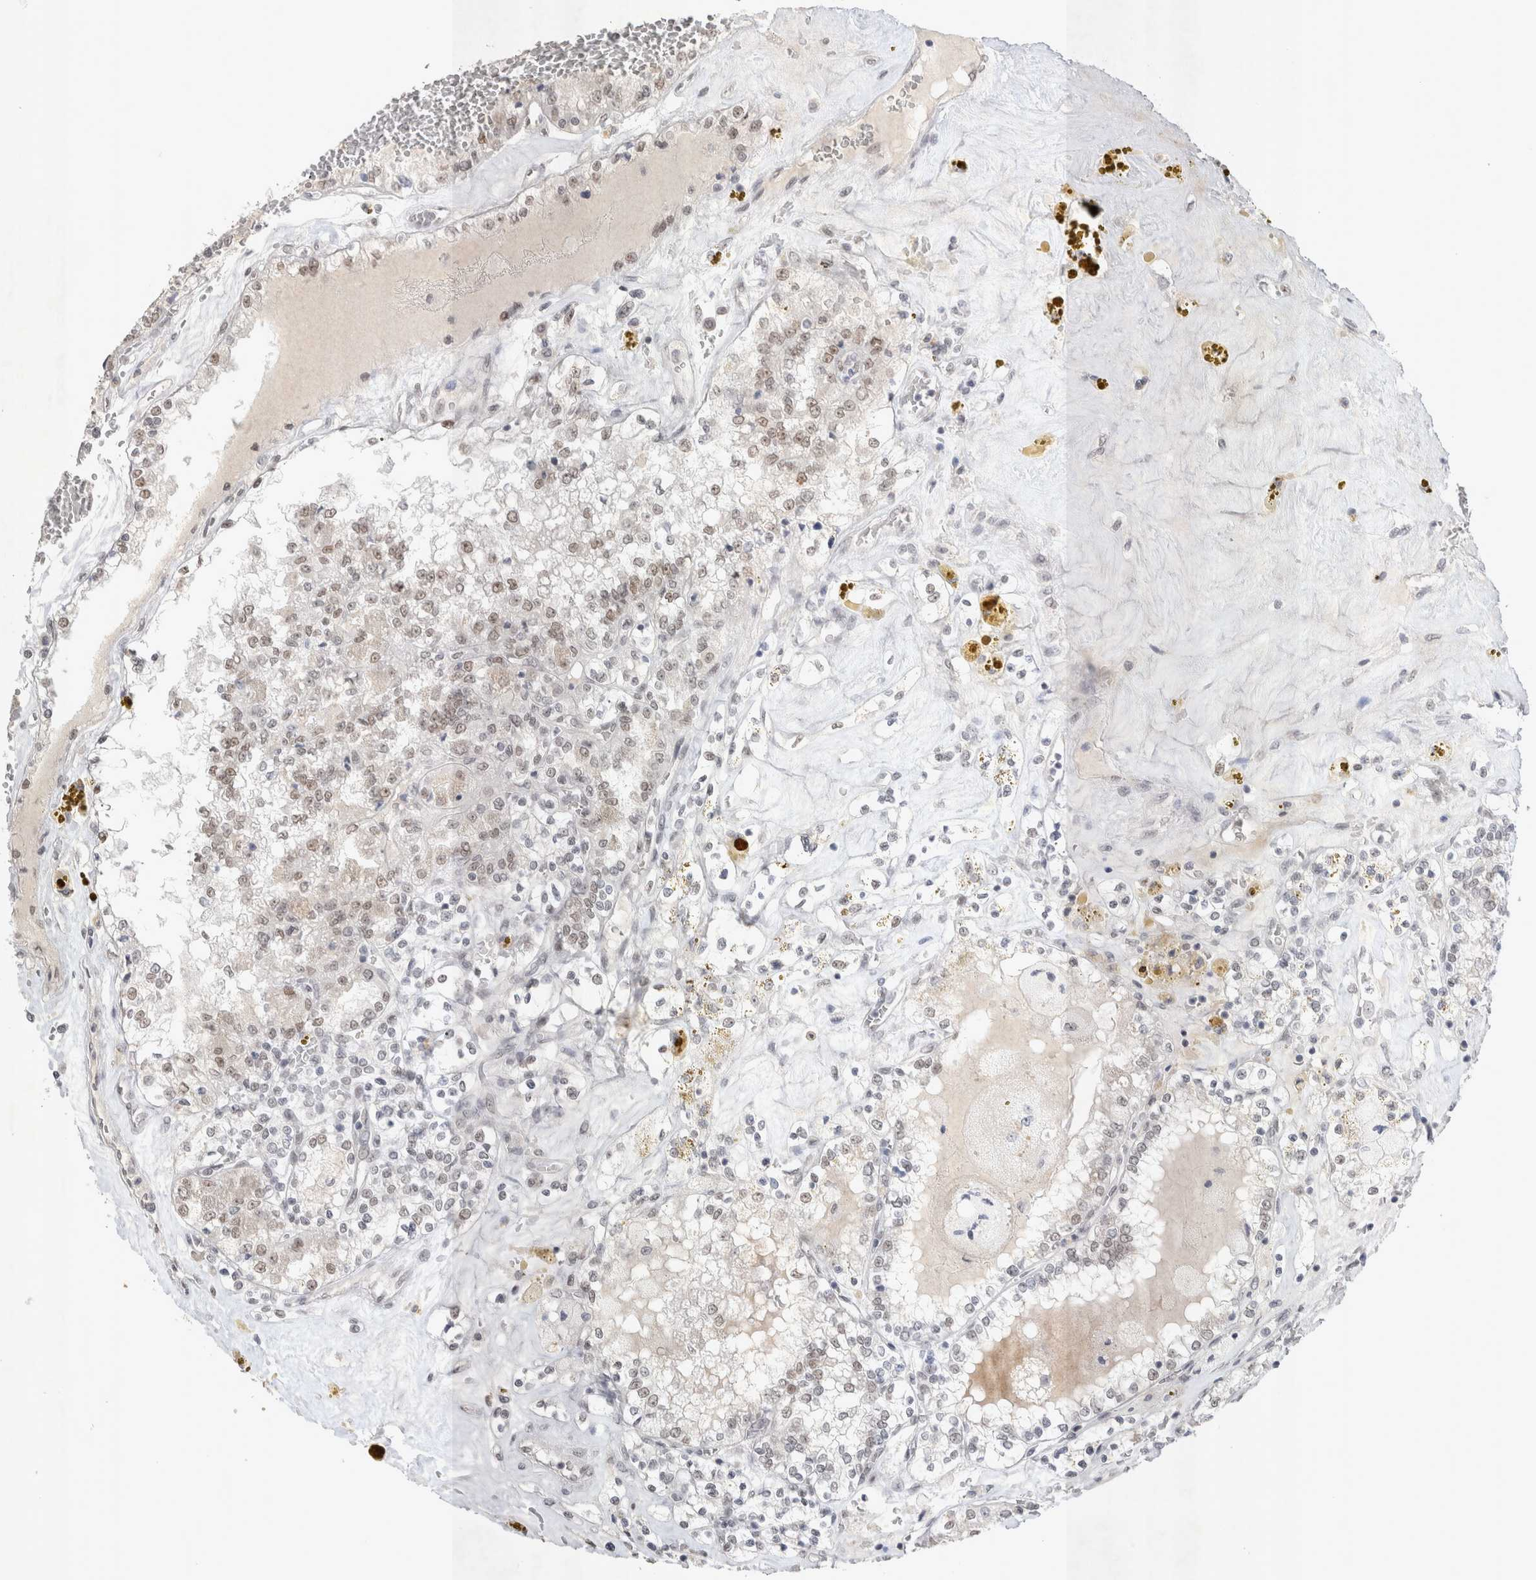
{"staining": {"intensity": "weak", "quantity": "25%-75%", "location": "nuclear"}, "tissue": "renal cancer", "cell_type": "Tumor cells", "image_type": "cancer", "snomed": [{"axis": "morphology", "description": "Adenocarcinoma, NOS"}, {"axis": "topography", "description": "Kidney"}], "caption": "IHC image of neoplastic tissue: human renal cancer (adenocarcinoma) stained using immunohistochemistry reveals low levels of weak protein expression localized specifically in the nuclear of tumor cells, appearing as a nuclear brown color.", "gene": "RECQL4", "patient": {"sex": "female", "age": 56}}